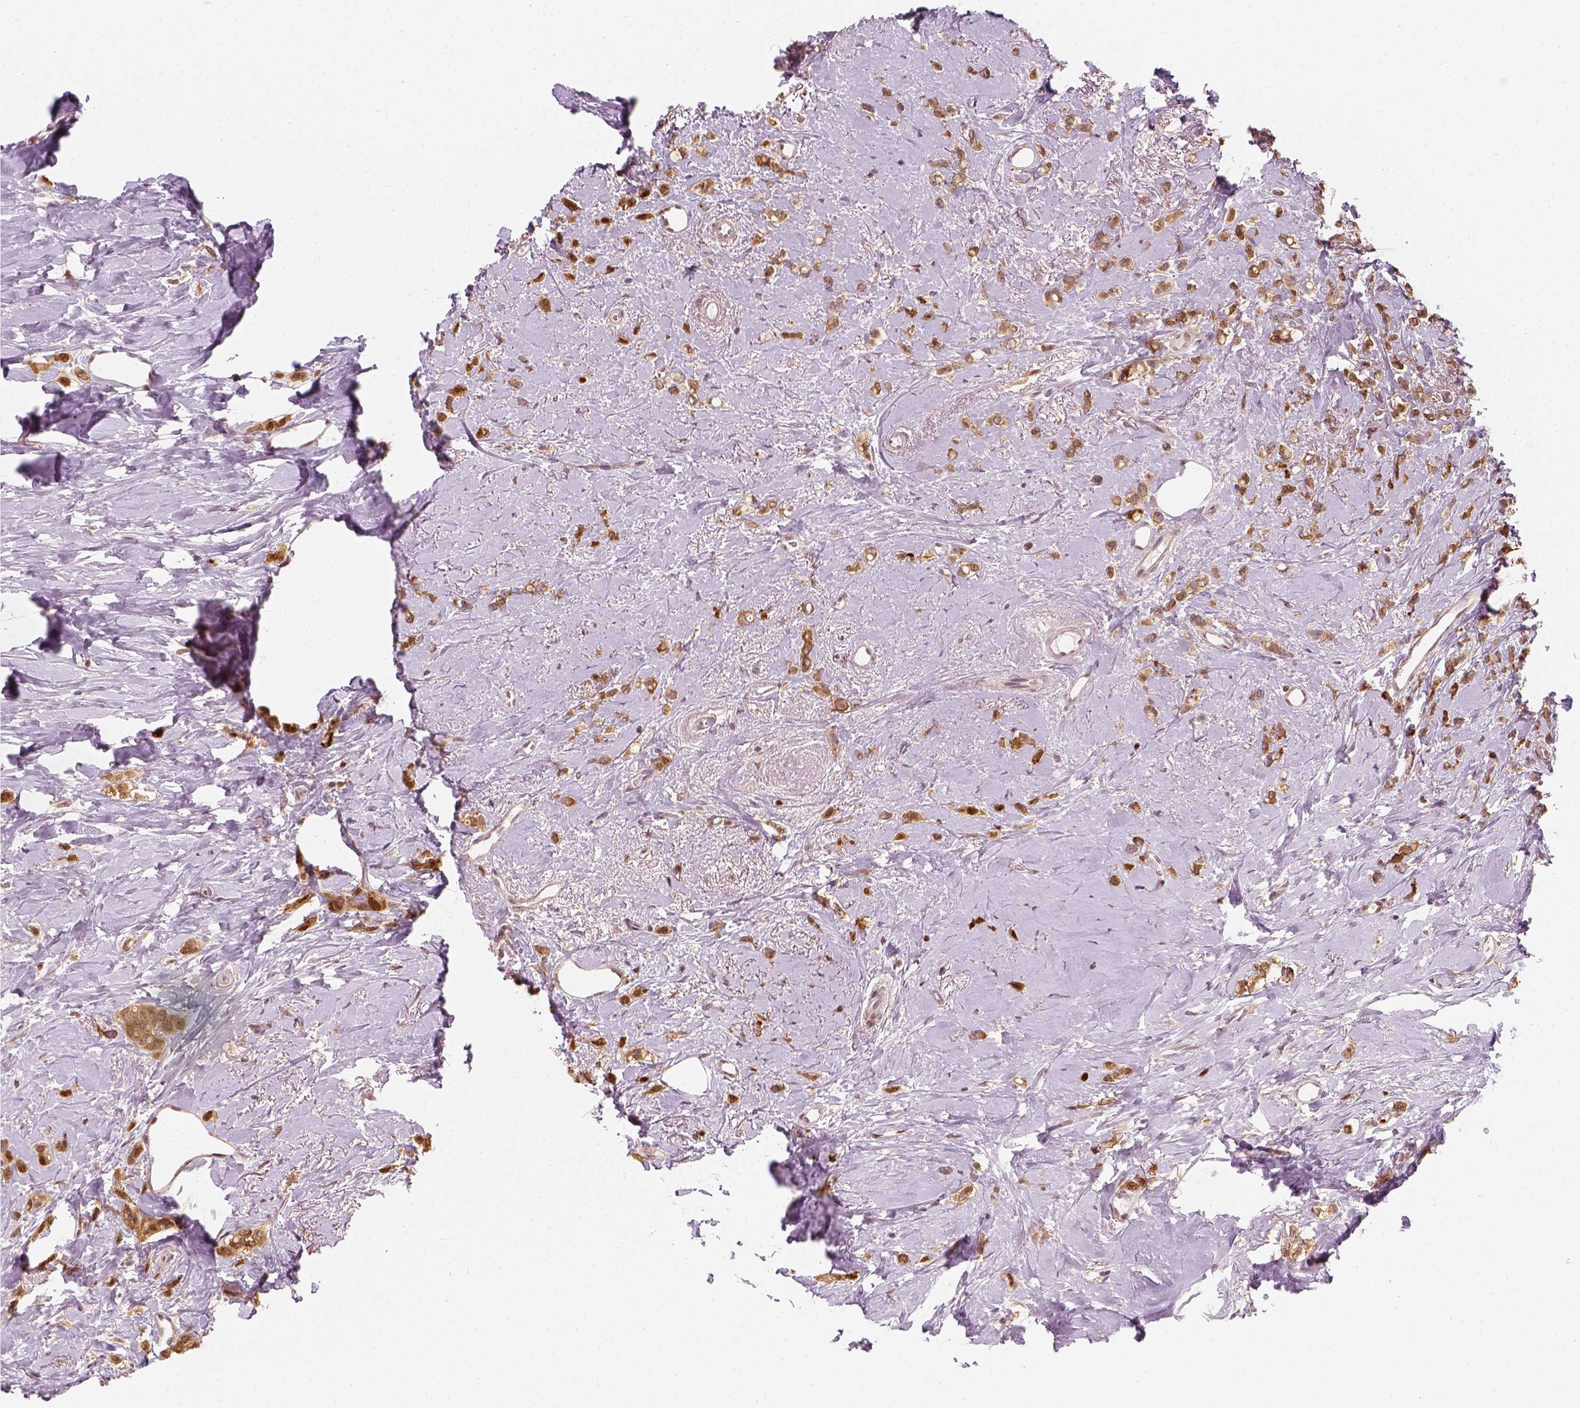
{"staining": {"intensity": "moderate", "quantity": ">75%", "location": "cytoplasmic/membranous"}, "tissue": "breast cancer", "cell_type": "Tumor cells", "image_type": "cancer", "snomed": [{"axis": "morphology", "description": "Lobular carcinoma"}, {"axis": "topography", "description": "Breast"}], "caption": "Human breast cancer stained with a protein marker exhibits moderate staining in tumor cells.", "gene": "SQSTM1", "patient": {"sex": "female", "age": 66}}